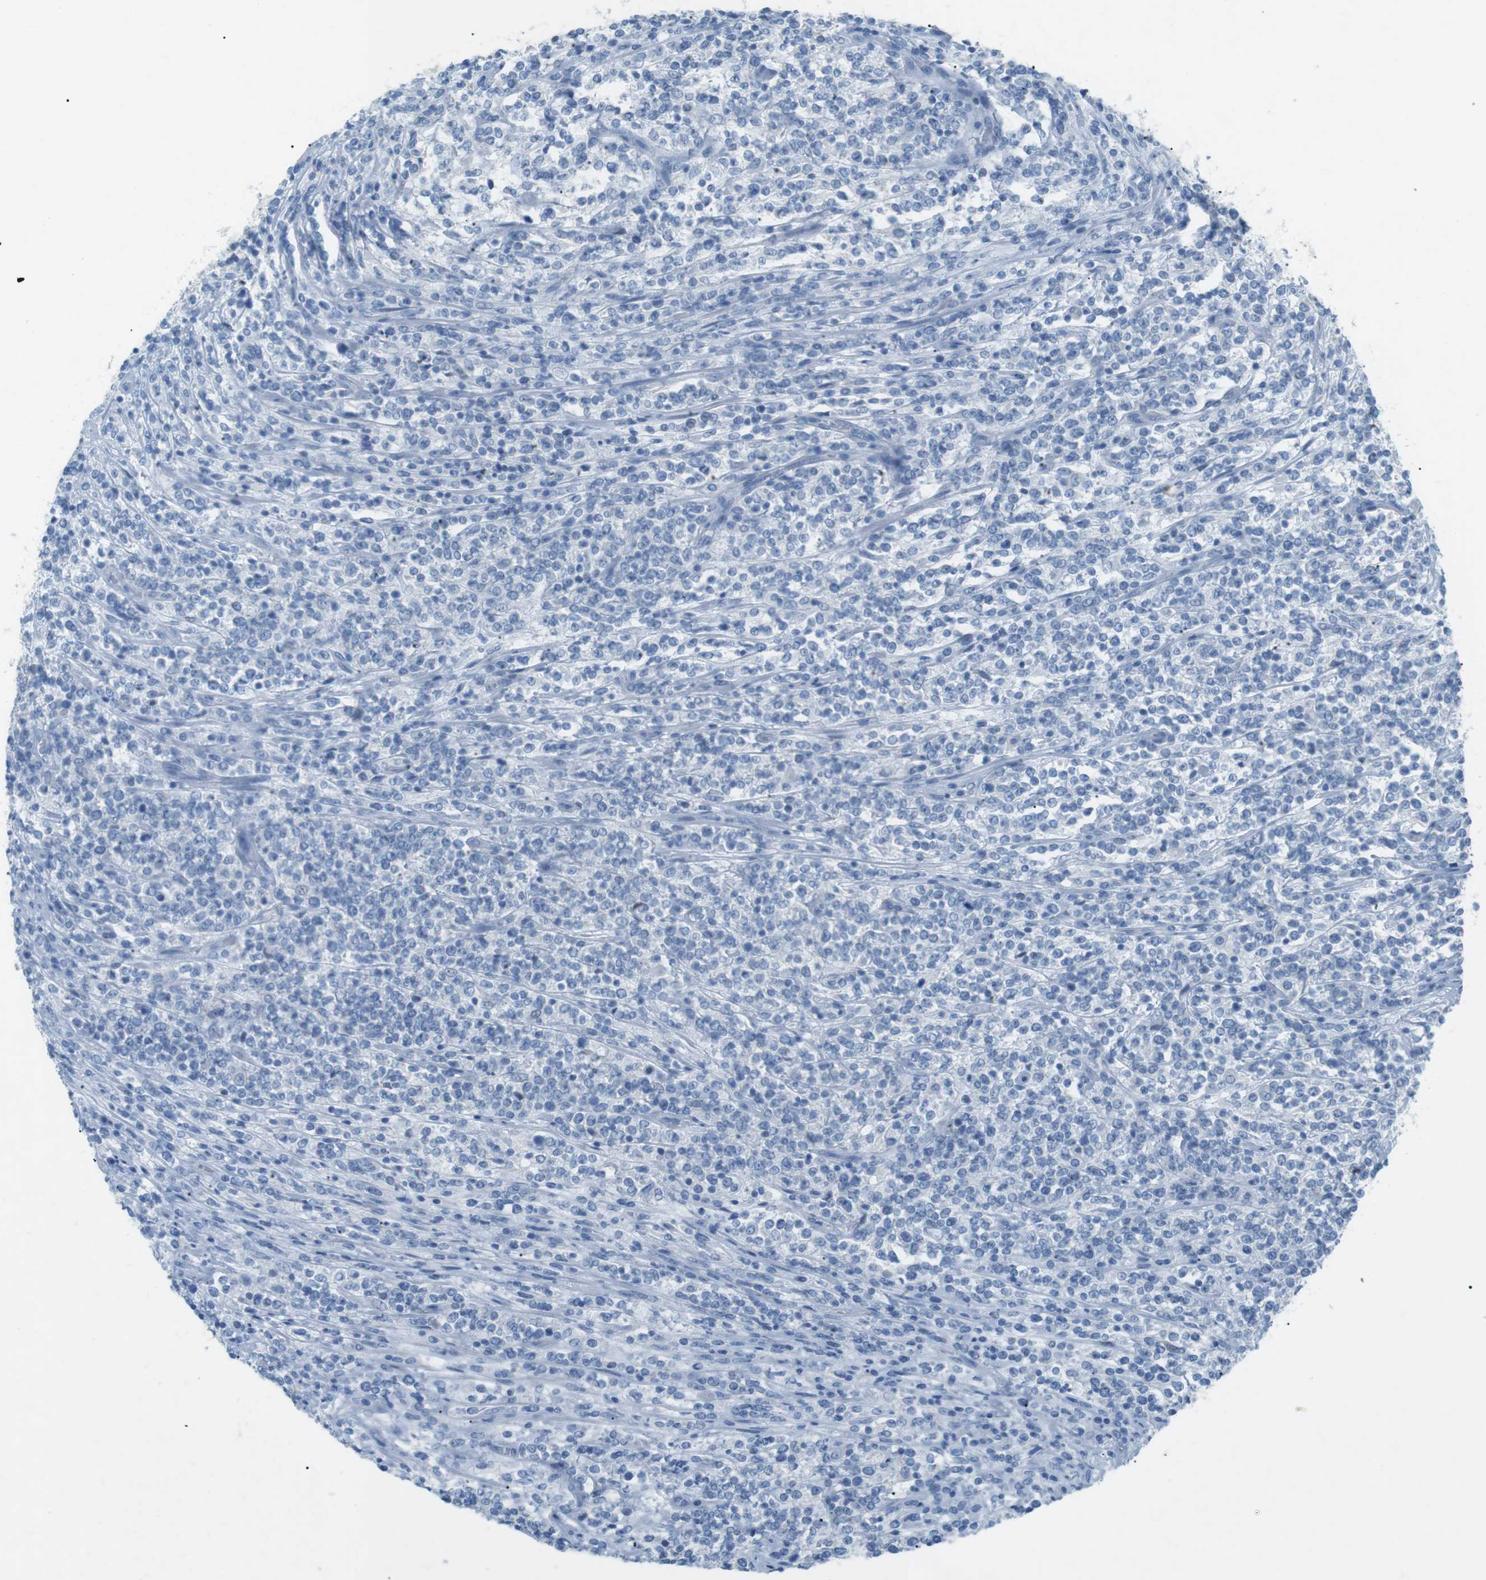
{"staining": {"intensity": "negative", "quantity": "none", "location": "none"}, "tissue": "lymphoma", "cell_type": "Tumor cells", "image_type": "cancer", "snomed": [{"axis": "morphology", "description": "Malignant lymphoma, non-Hodgkin's type, High grade"}, {"axis": "topography", "description": "Soft tissue"}], "caption": "IHC image of malignant lymphoma, non-Hodgkin's type (high-grade) stained for a protein (brown), which reveals no positivity in tumor cells.", "gene": "SALL4", "patient": {"sex": "male", "age": 18}}